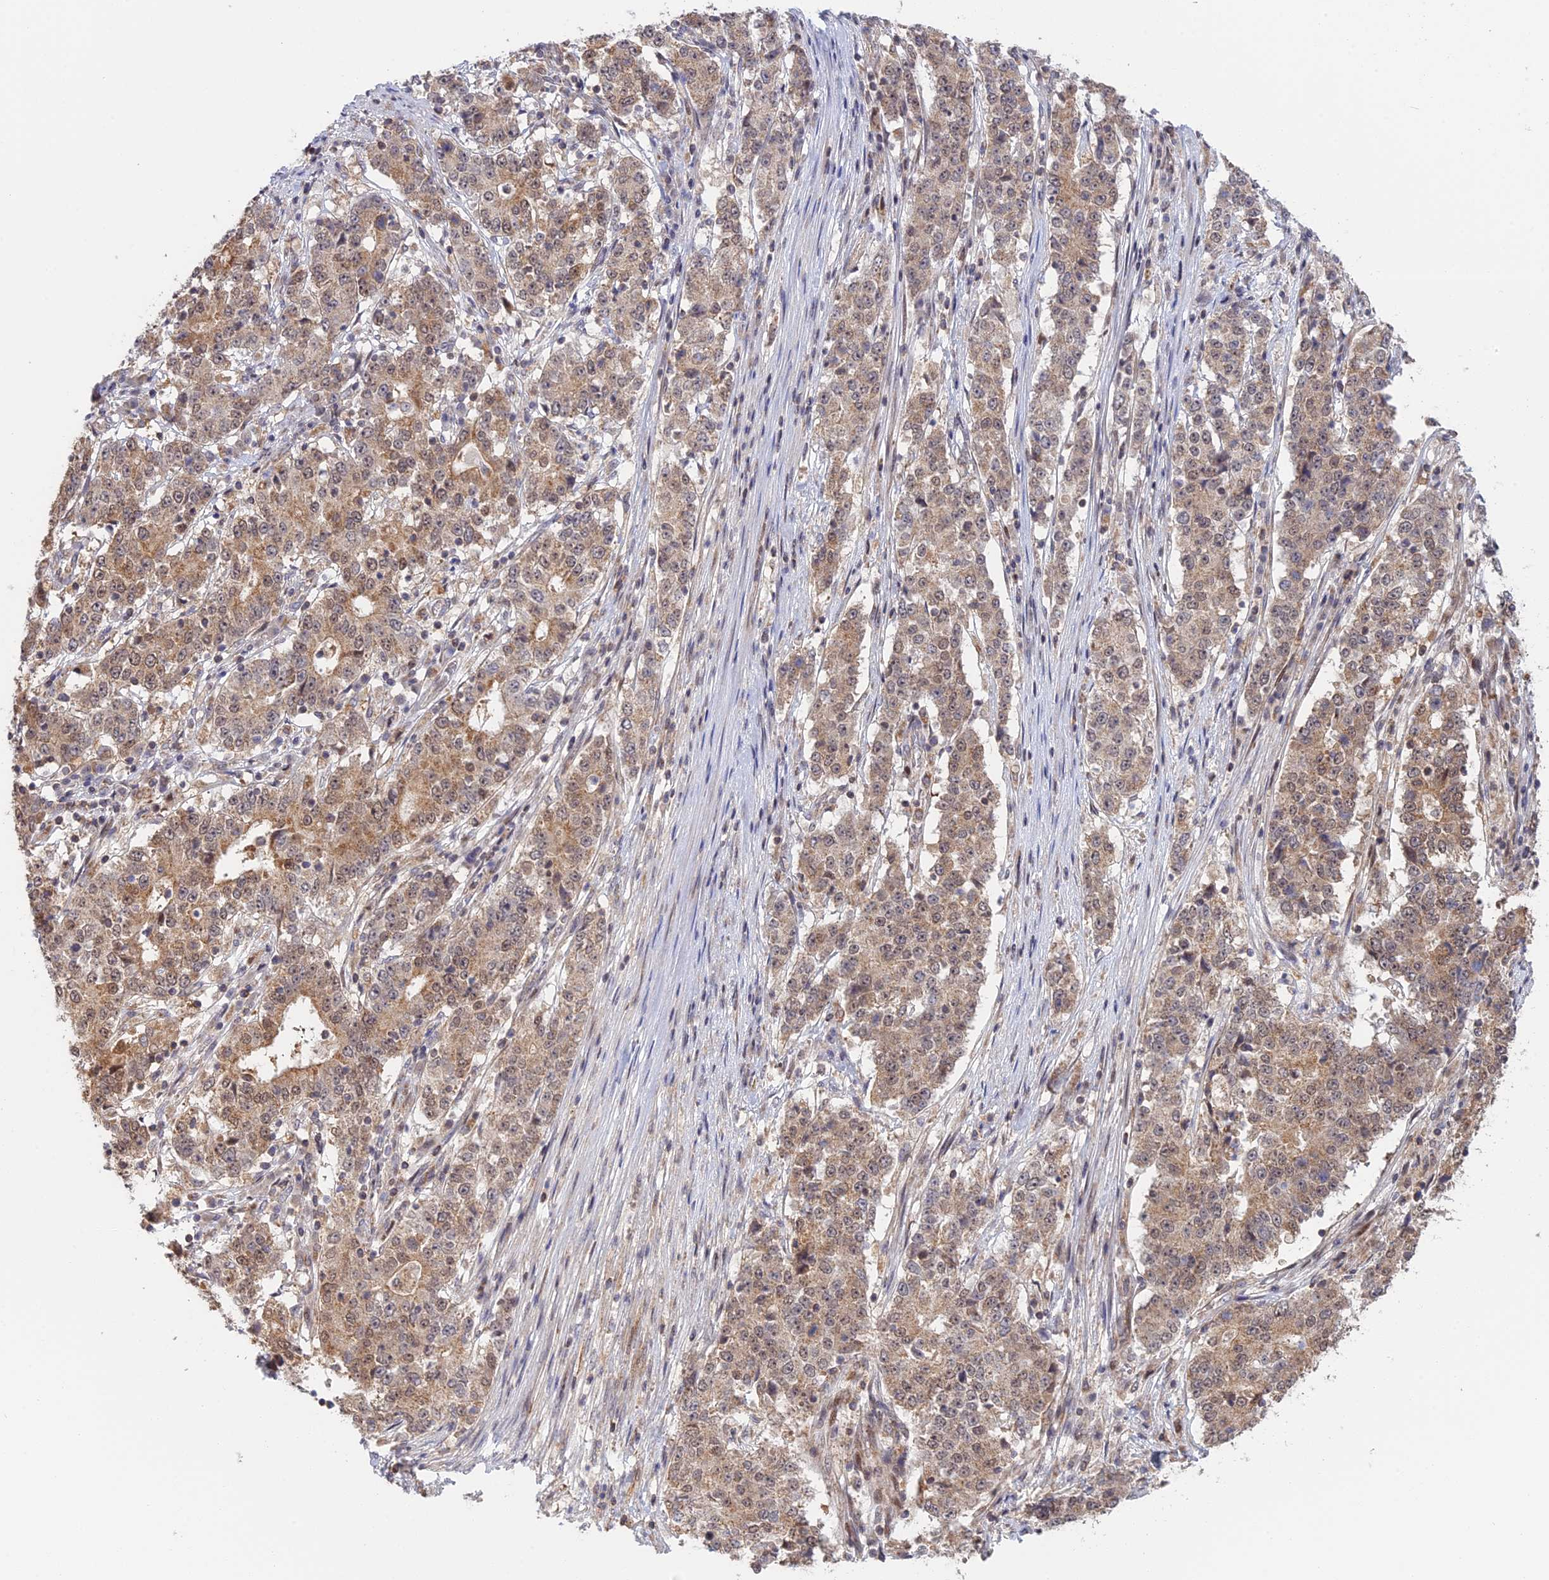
{"staining": {"intensity": "moderate", "quantity": ">75%", "location": "cytoplasmic/membranous,nuclear"}, "tissue": "stomach cancer", "cell_type": "Tumor cells", "image_type": "cancer", "snomed": [{"axis": "morphology", "description": "Adenocarcinoma, NOS"}, {"axis": "topography", "description": "Stomach"}], "caption": "Human stomach cancer stained for a protein (brown) displays moderate cytoplasmic/membranous and nuclear positive positivity in about >75% of tumor cells.", "gene": "GSKIP", "patient": {"sex": "male", "age": 59}}